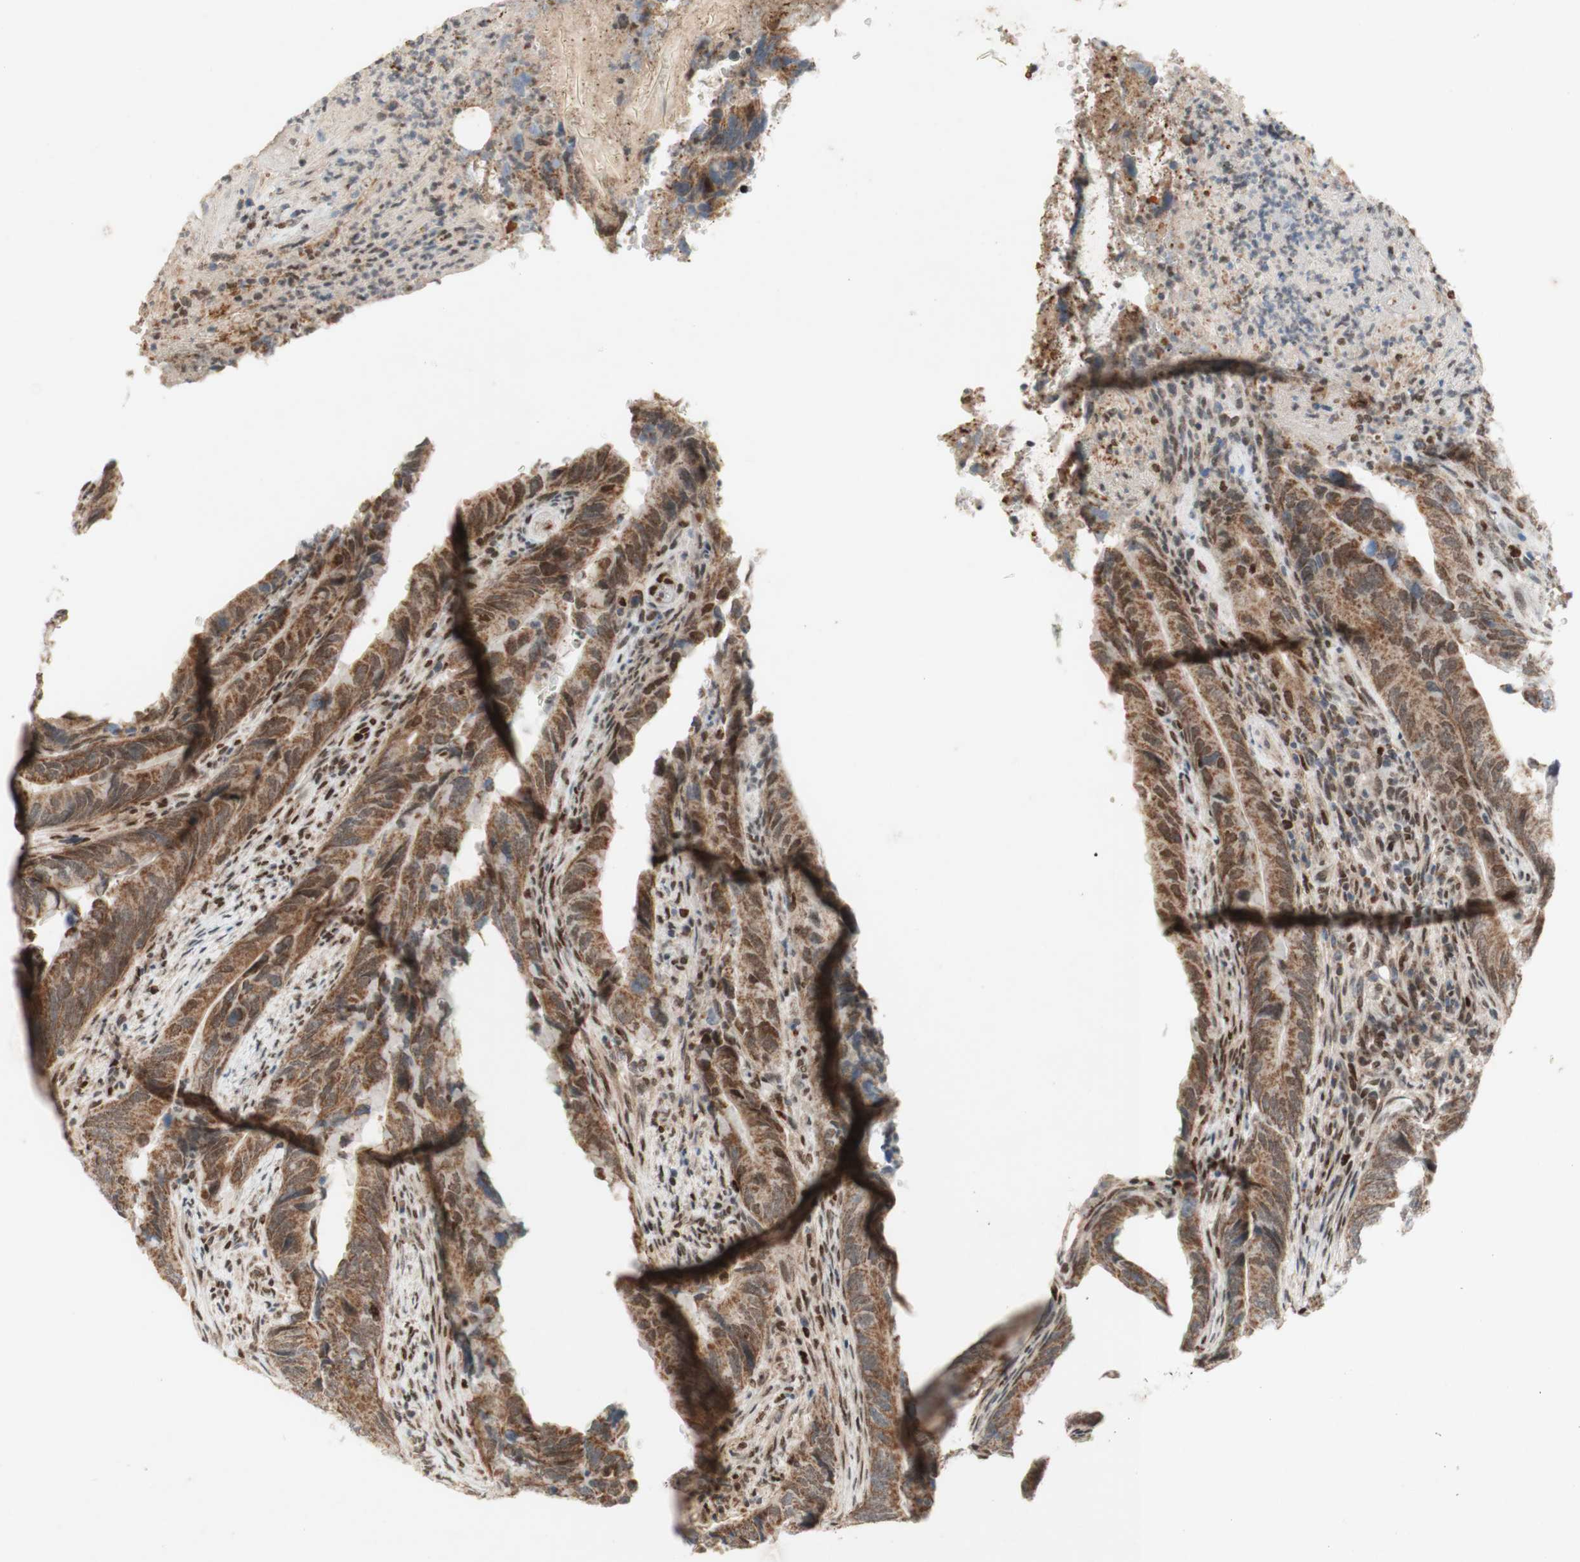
{"staining": {"intensity": "moderate", "quantity": ">75%", "location": "cytoplasmic/membranous"}, "tissue": "colorectal cancer", "cell_type": "Tumor cells", "image_type": "cancer", "snomed": [{"axis": "morphology", "description": "Normal tissue, NOS"}, {"axis": "morphology", "description": "Adenocarcinoma, NOS"}, {"axis": "topography", "description": "Colon"}], "caption": "The immunohistochemical stain highlights moderate cytoplasmic/membranous positivity in tumor cells of colorectal adenocarcinoma tissue.", "gene": "DNMT3A", "patient": {"sex": "male", "age": 56}}